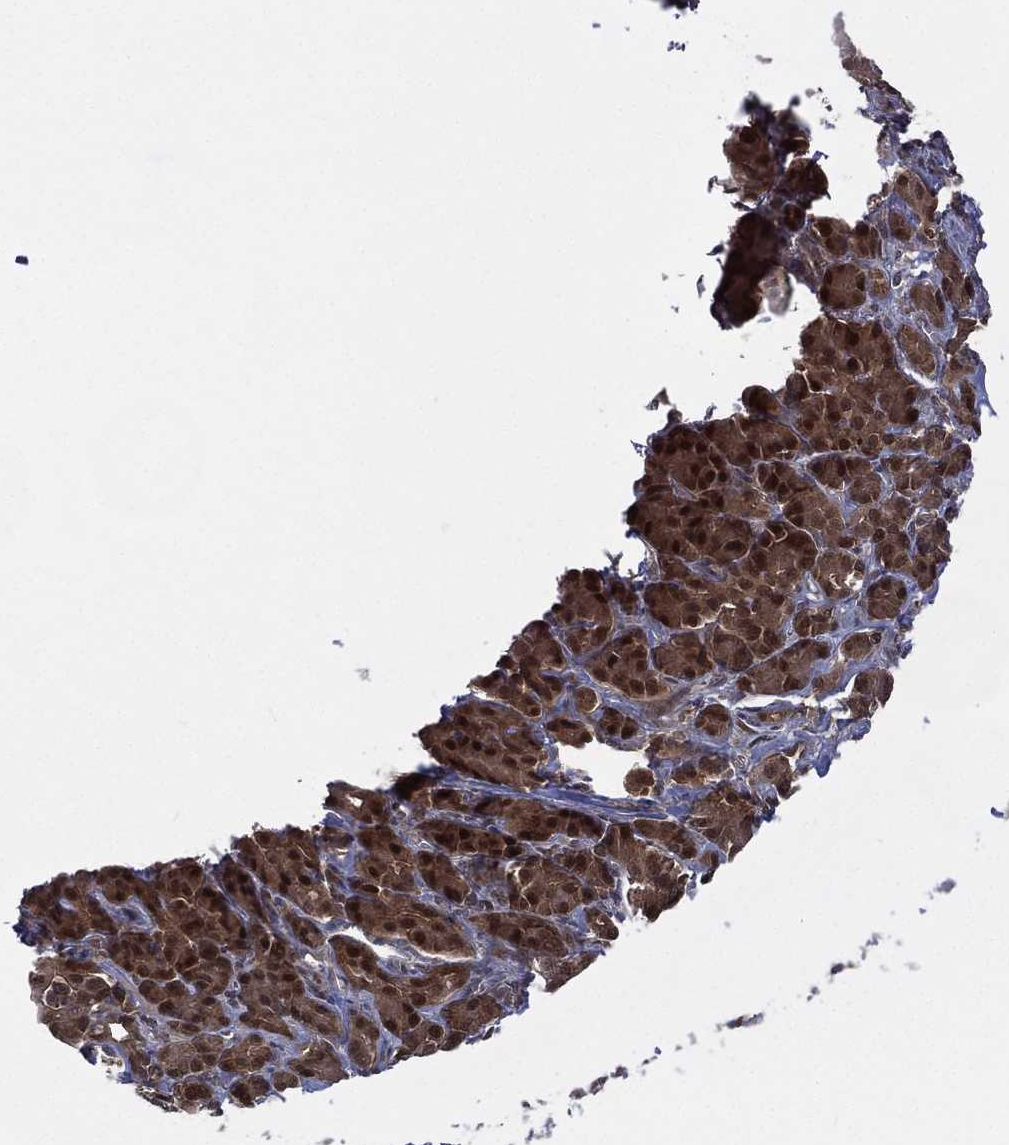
{"staining": {"intensity": "strong", "quantity": "25%-75%", "location": "cytoplasmic/membranous,nuclear"}, "tissue": "pancreatic cancer", "cell_type": "Tumor cells", "image_type": "cancer", "snomed": [{"axis": "morphology", "description": "Adenocarcinoma, NOS"}, {"axis": "topography", "description": "Pancreas"}], "caption": "A high-resolution histopathology image shows immunohistochemistry staining of adenocarcinoma (pancreatic), which demonstrates strong cytoplasmic/membranous and nuclear staining in about 25%-75% of tumor cells.", "gene": "MTAP", "patient": {"sex": "male", "age": 61}}